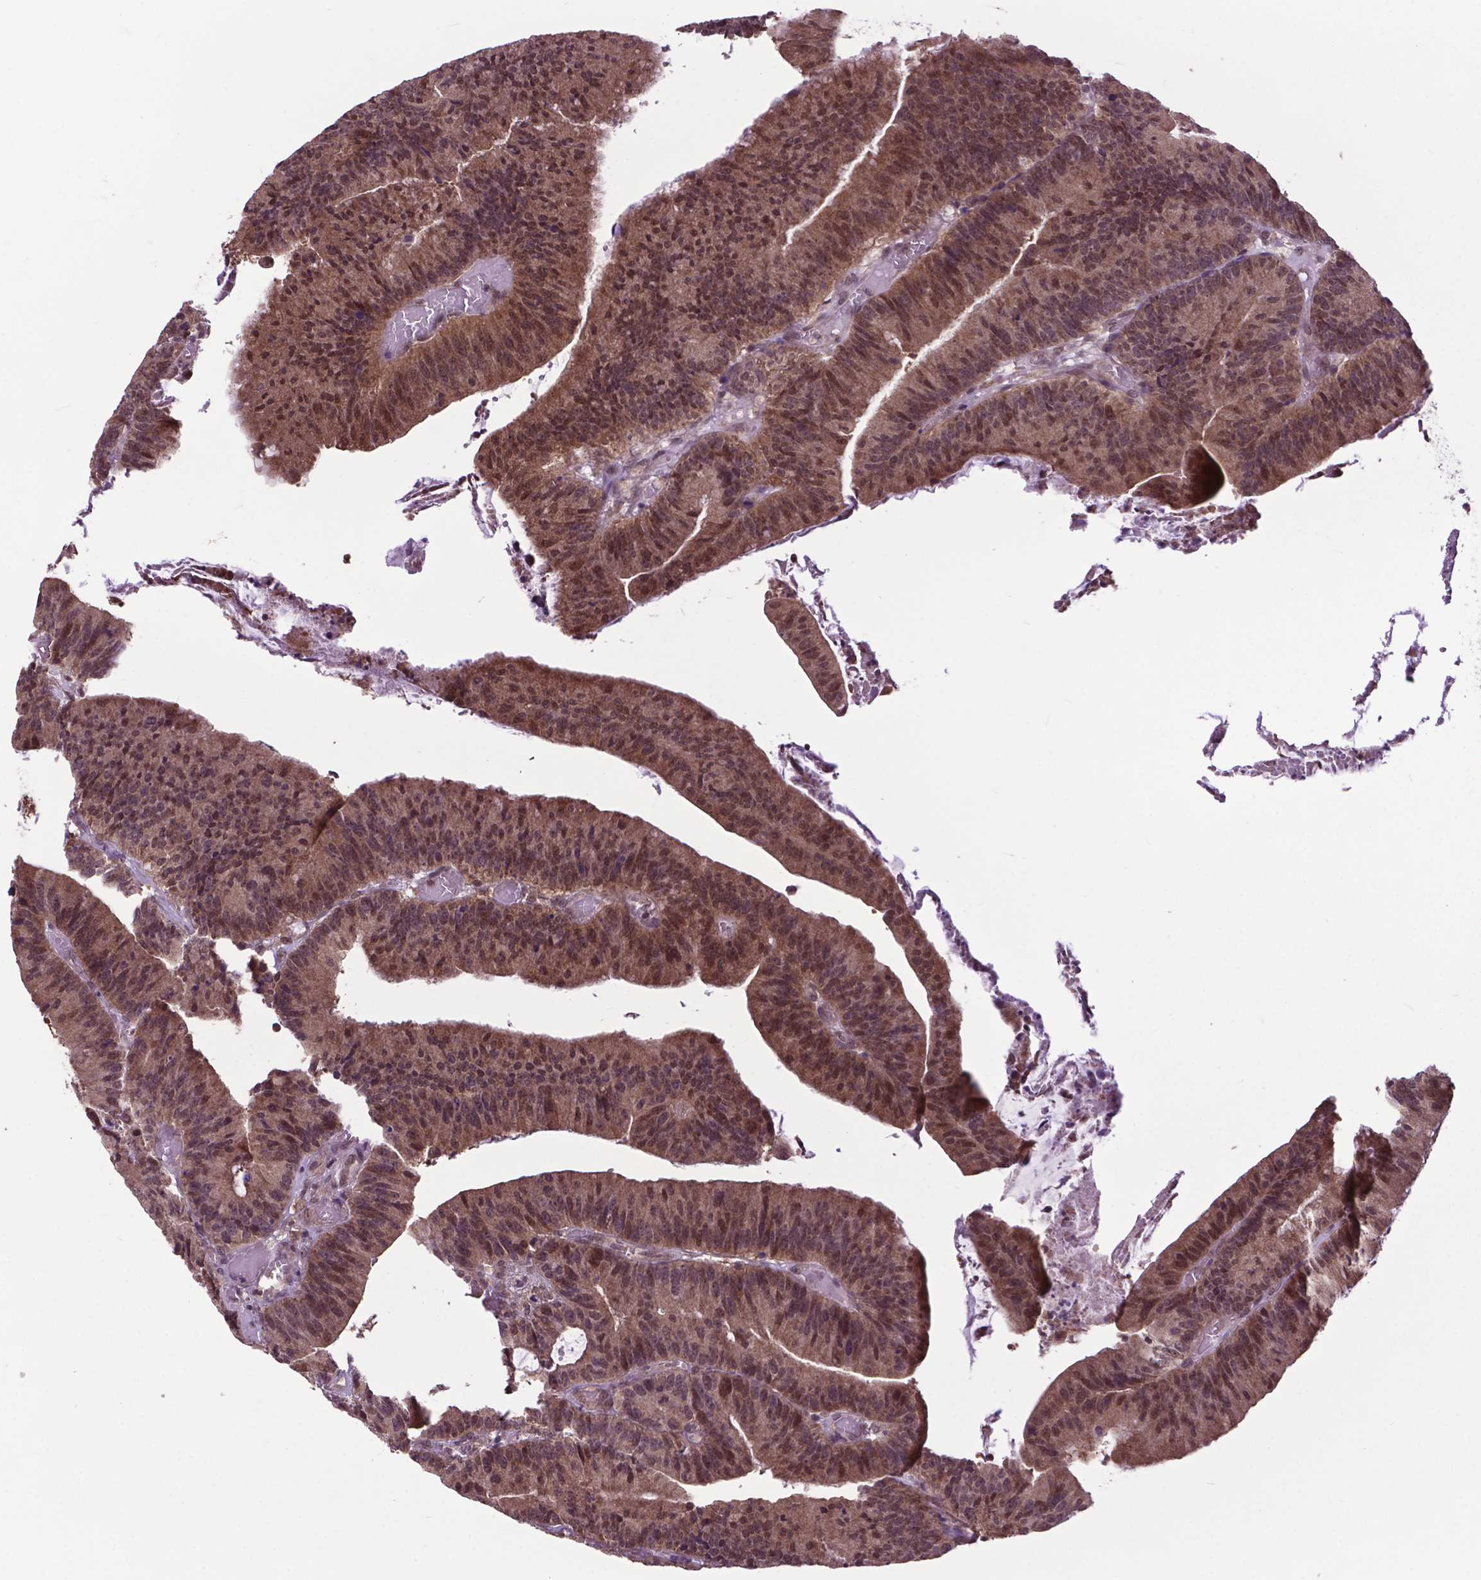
{"staining": {"intensity": "moderate", "quantity": ">75%", "location": "cytoplasmic/membranous,nuclear"}, "tissue": "colorectal cancer", "cell_type": "Tumor cells", "image_type": "cancer", "snomed": [{"axis": "morphology", "description": "Adenocarcinoma, NOS"}, {"axis": "topography", "description": "Colon"}], "caption": "This micrograph reveals immunohistochemistry (IHC) staining of human colorectal cancer, with medium moderate cytoplasmic/membranous and nuclear positivity in approximately >75% of tumor cells.", "gene": "OTUB1", "patient": {"sex": "female", "age": 78}}